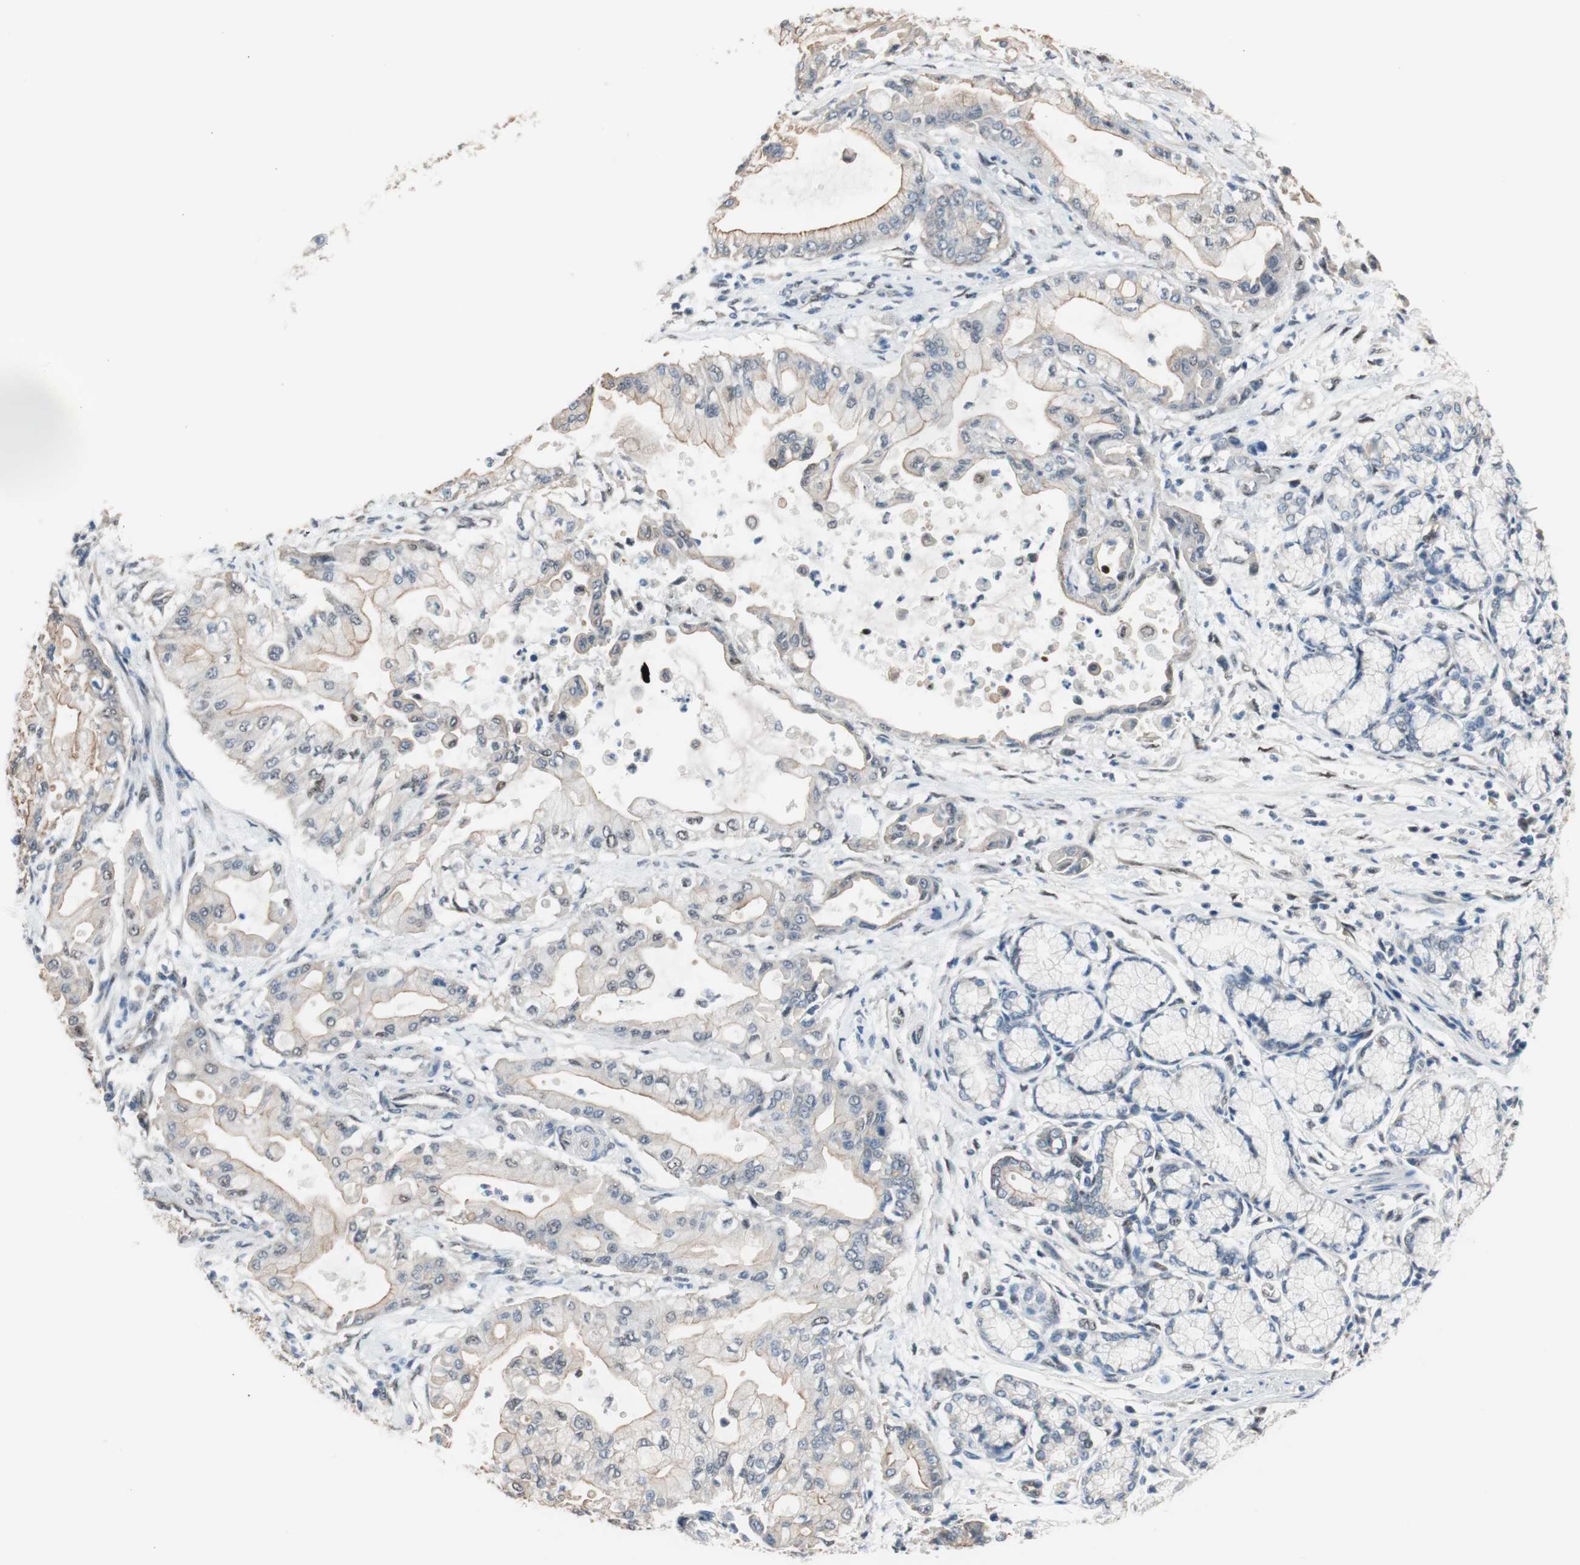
{"staining": {"intensity": "weak", "quantity": ">75%", "location": "cytoplasmic/membranous"}, "tissue": "pancreatic cancer", "cell_type": "Tumor cells", "image_type": "cancer", "snomed": [{"axis": "morphology", "description": "Adenocarcinoma, NOS"}, {"axis": "morphology", "description": "Adenocarcinoma, metastatic, NOS"}, {"axis": "topography", "description": "Lymph node"}, {"axis": "topography", "description": "Pancreas"}, {"axis": "topography", "description": "Duodenum"}], "caption": "Human pancreatic metastatic adenocarcinoma stained with a brown dye reveals weak cytoplasmic/membranous positive staining in about >75% of tumor cells.", "gene": "PML", "patient": {"sex": "female", "age": 64}}